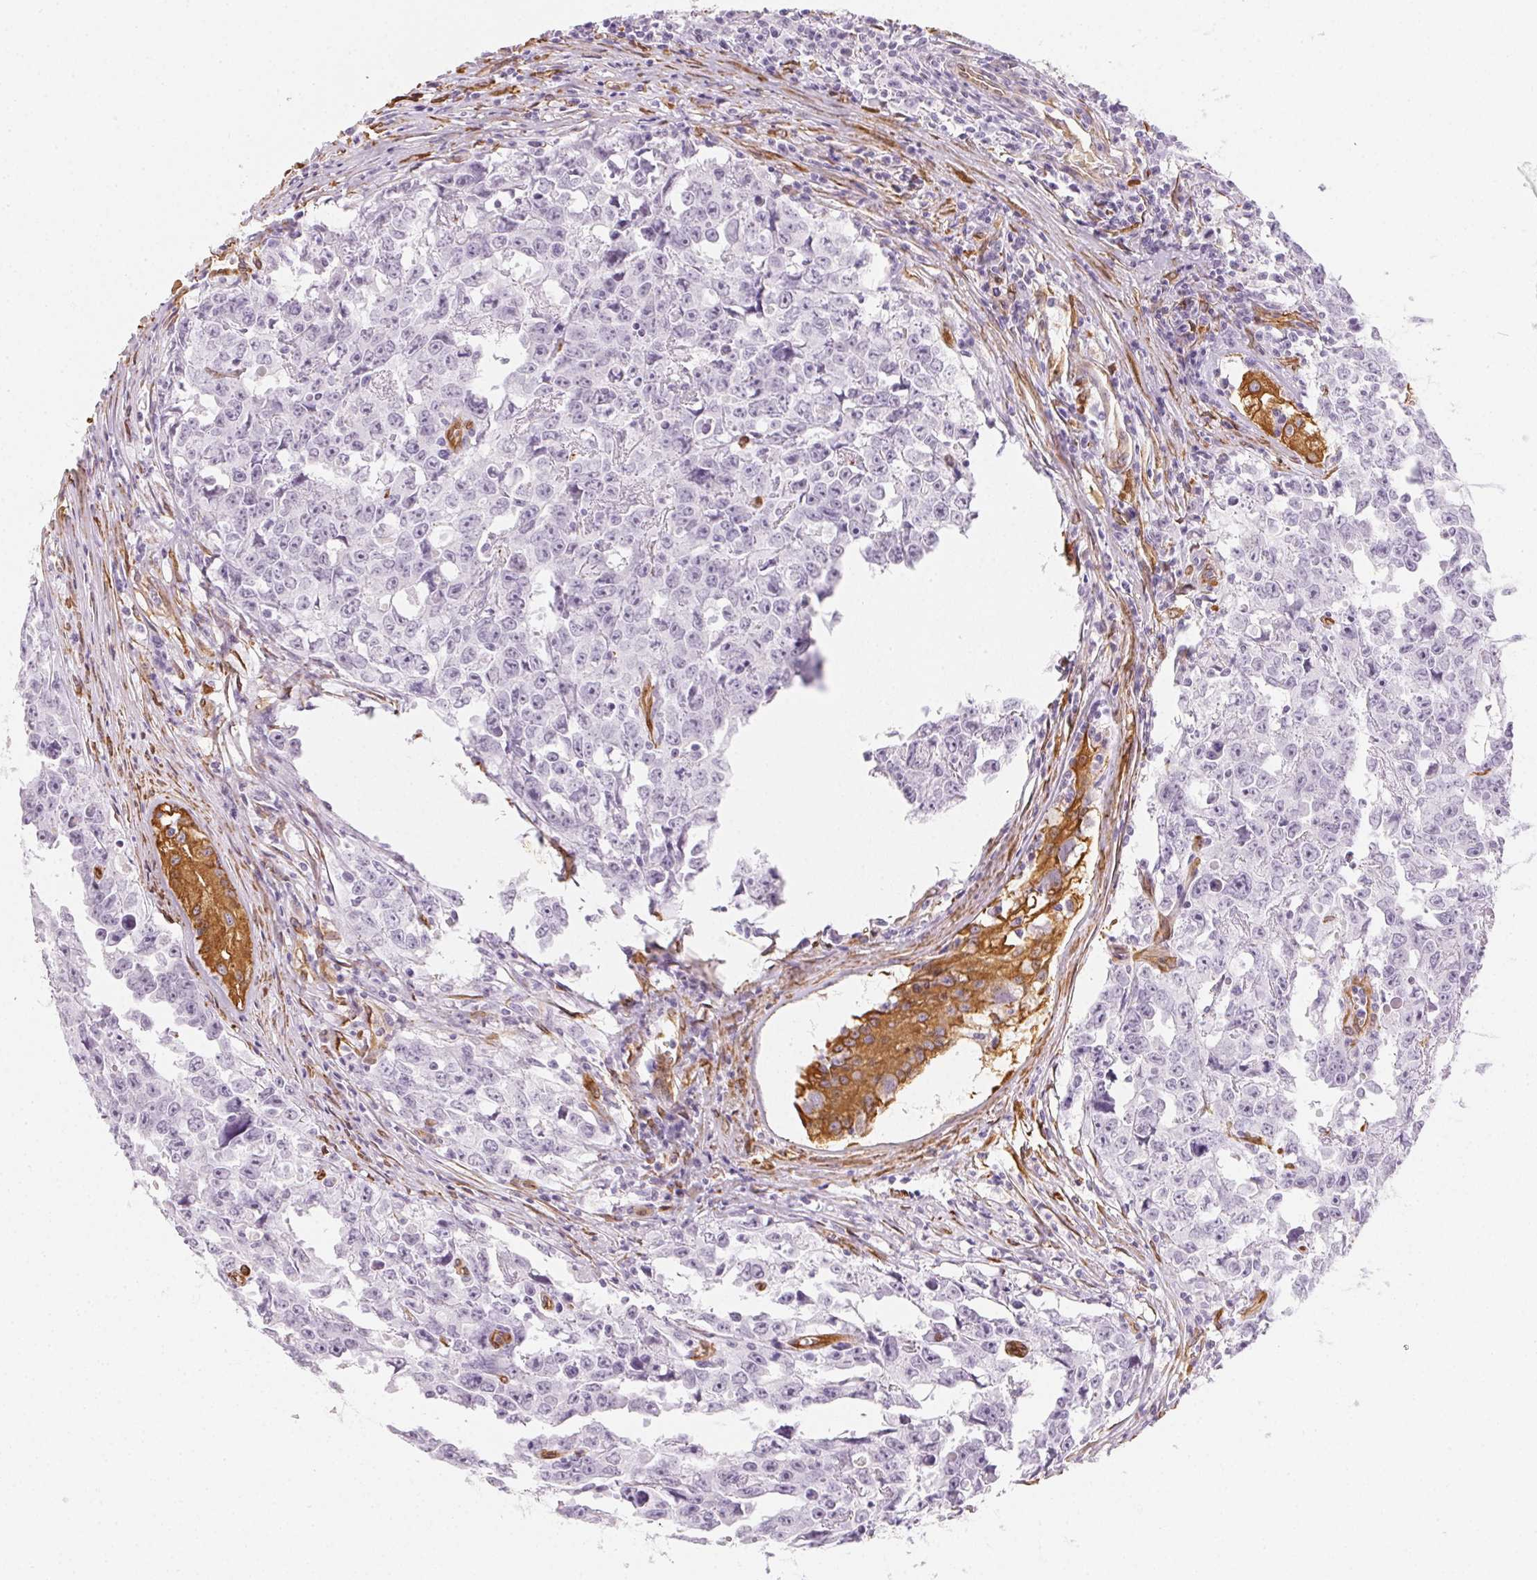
{"staining": {"intensity": "negative", "quantity": "none", "location": "none"}, "tissue": "testis cancer", "cell_type": "Tumor cells", "image_type": "cancer", "snomed": [{"axis": "morphology", "description": "Carcinoma, Embryonal, NOS"}, {"axis": "topography", "description": "Testis"}], "caption": "The micrograph exhibits no significant positivity in tumor cells of testis cancer (embryonal carcinoma).", "gene": "RSBN1", "patient": {"sex": "male", "age": 22}}